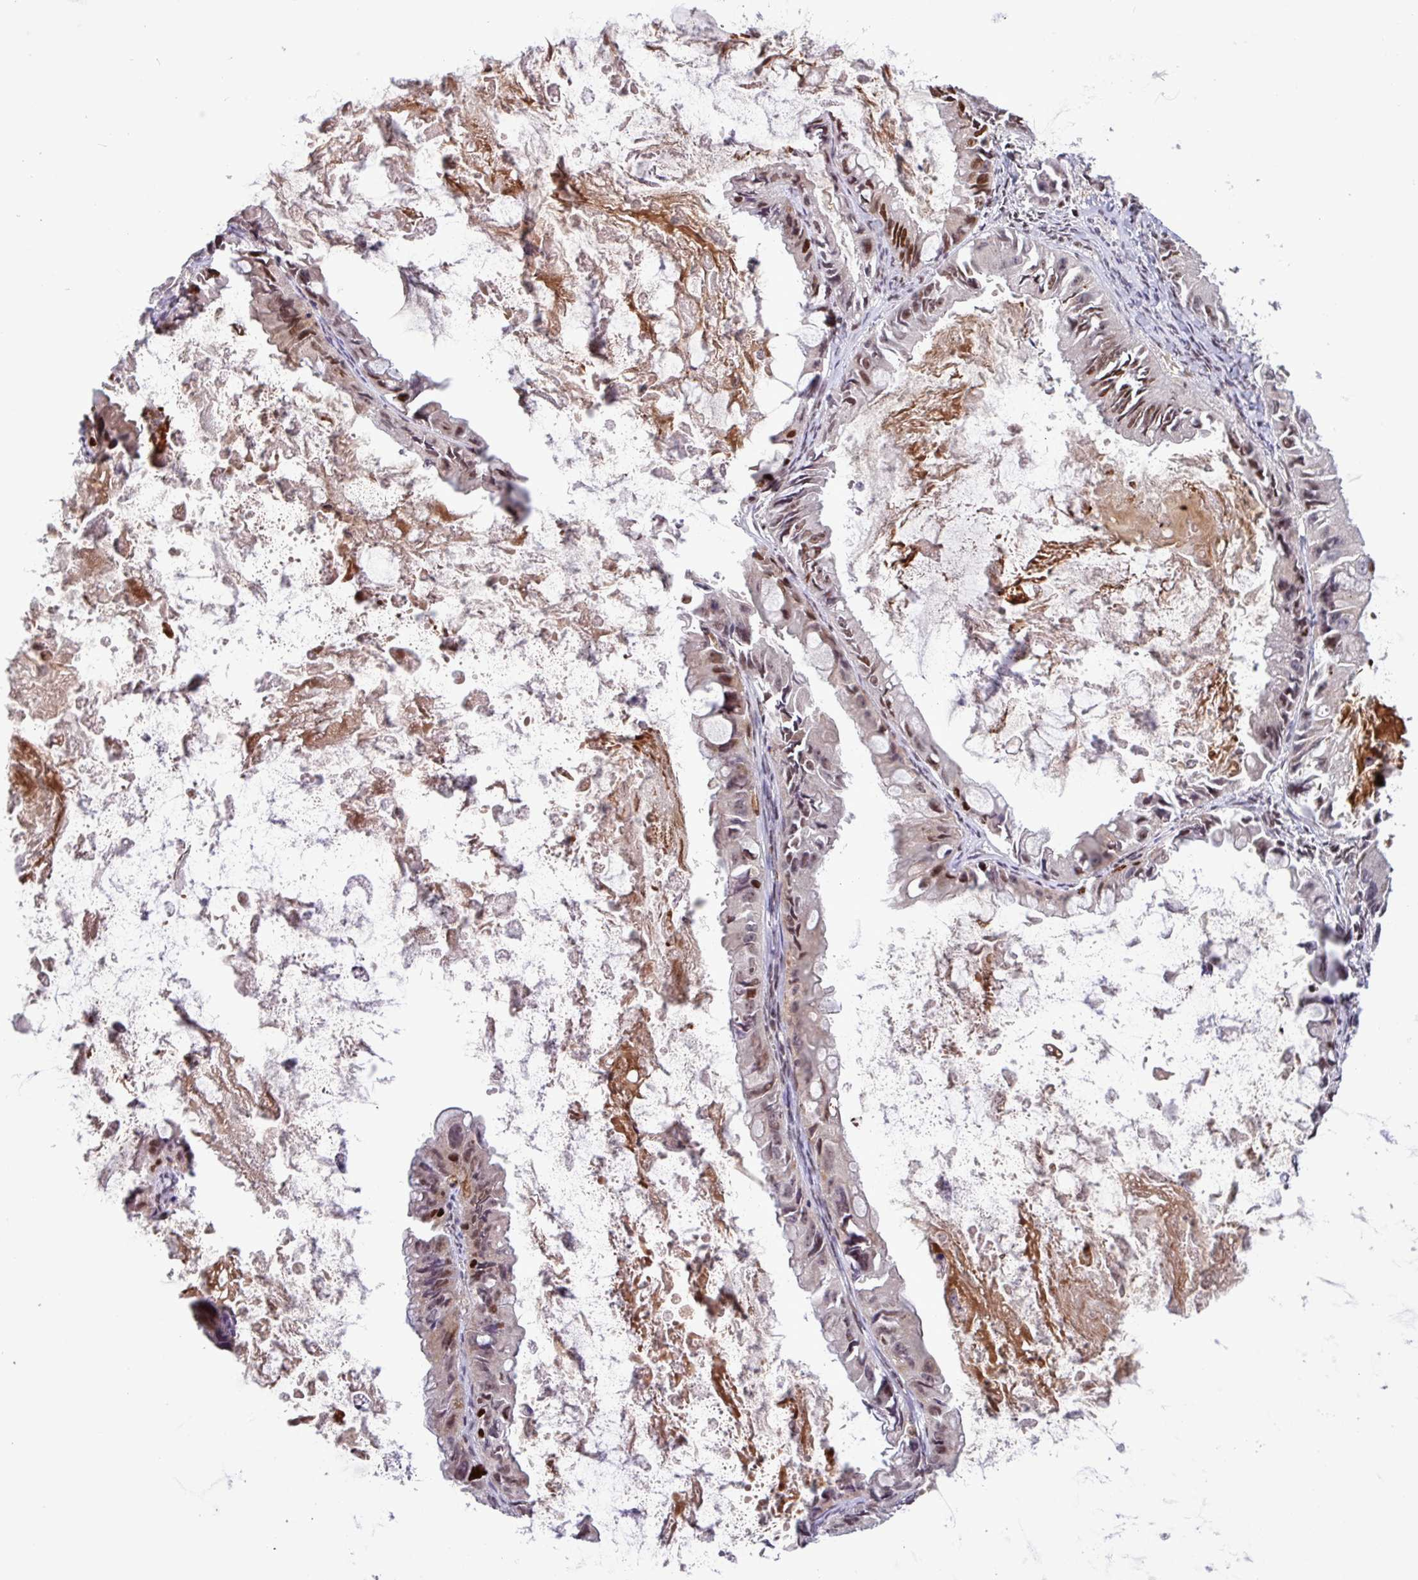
{"staining": {"intensity": "moderate", "quantity": ">75%", "location": "nuclear"}, "tissue": "ovarian cancer", "cell_type": "Tumor cells", "image_type": "cancer", "snomed": [{"axis": "morphology", "description": "Cystadenocarcinoma, mucinous, NOS"}, {"axis": "topography", "description": "Ovary"}], "caption": "IHC photomicrograph of ovarian cancer stained for a protein (brown), which shows medium levels of moderate nuclear expression in about >75% of tumor cells.", "gene": "BRD3", "patient": {"sex": "female", "age": 61}}